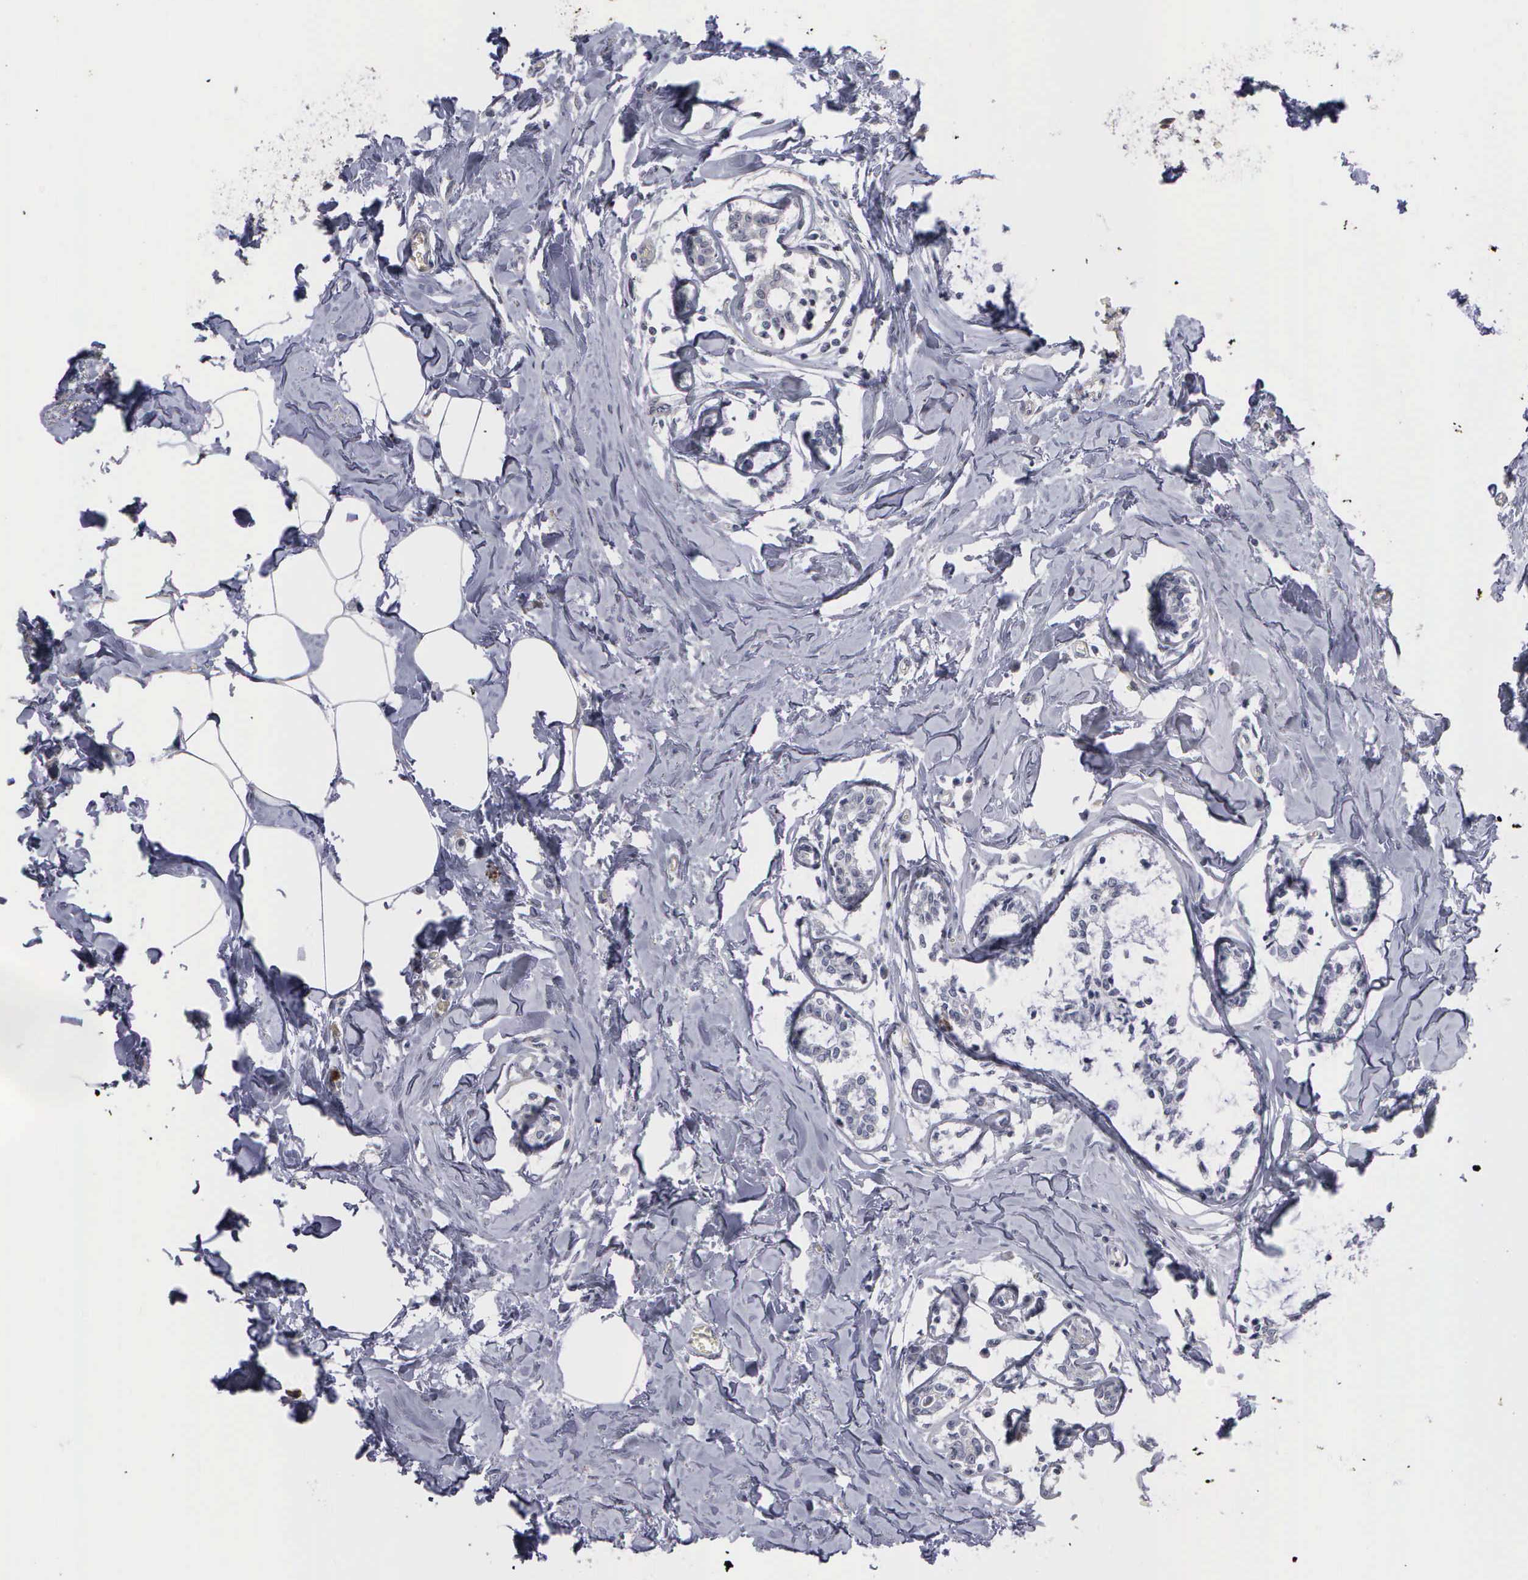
{"staining": {"intensity": "negative", "quantity": "none", "location": "none"}, "tissue": "breast cancer", "cell_type": "Tumor cells", "image_type": "cancer", "snomed": [{"axis": "morphology", "description": "Lobular carcinoma"}, {"axis": "topography", "description": "Breast"}], "caption": "This is a photomicrograph of immunohistochemistry (IHC) staining of breast cancer, which shows no positivity in tumor cells.", "gene": "MMP9", "patient": {"sex": "female", "age": 51}}